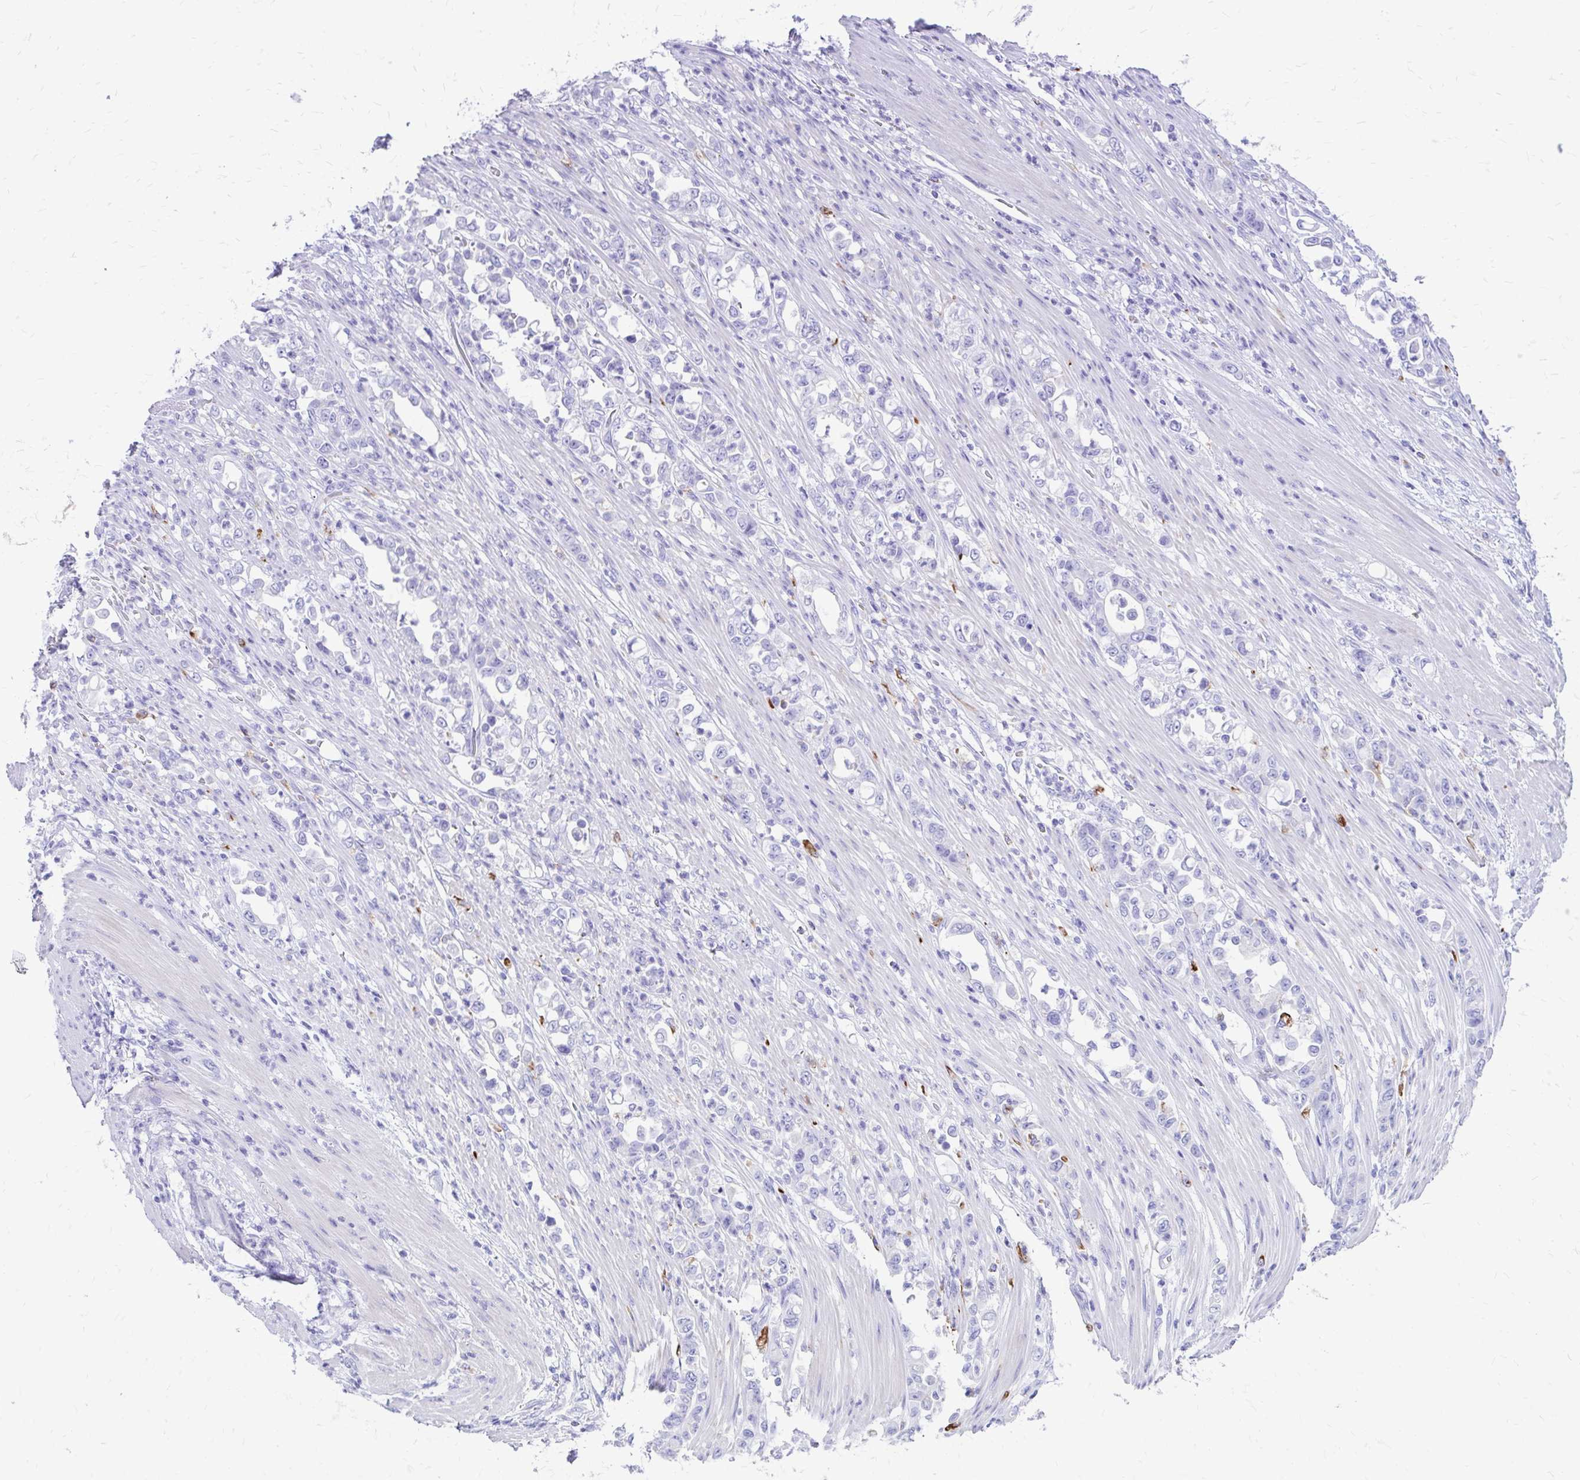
{"staining": {"intensity": "negative", "quantity": "none", "location": "none"}, "tissue": "stomach cancer", "cell_type": "Tumor cells", "image_type": "cancer", "snomed": [{"axis": "morphology", "description": "Normal tissue, NOS"}, {"axis": "morphology", "description": "Adenocarcinoma, NOS"}, {"axis": "topography", "description": "Stomach"}], "caption": "A histopathology image of human stomach cancer (adenocarcinoma) is negative for staining in tumor cells.", "gene": "ZNF699", "patient": {"sex": "female", "age": 79}}